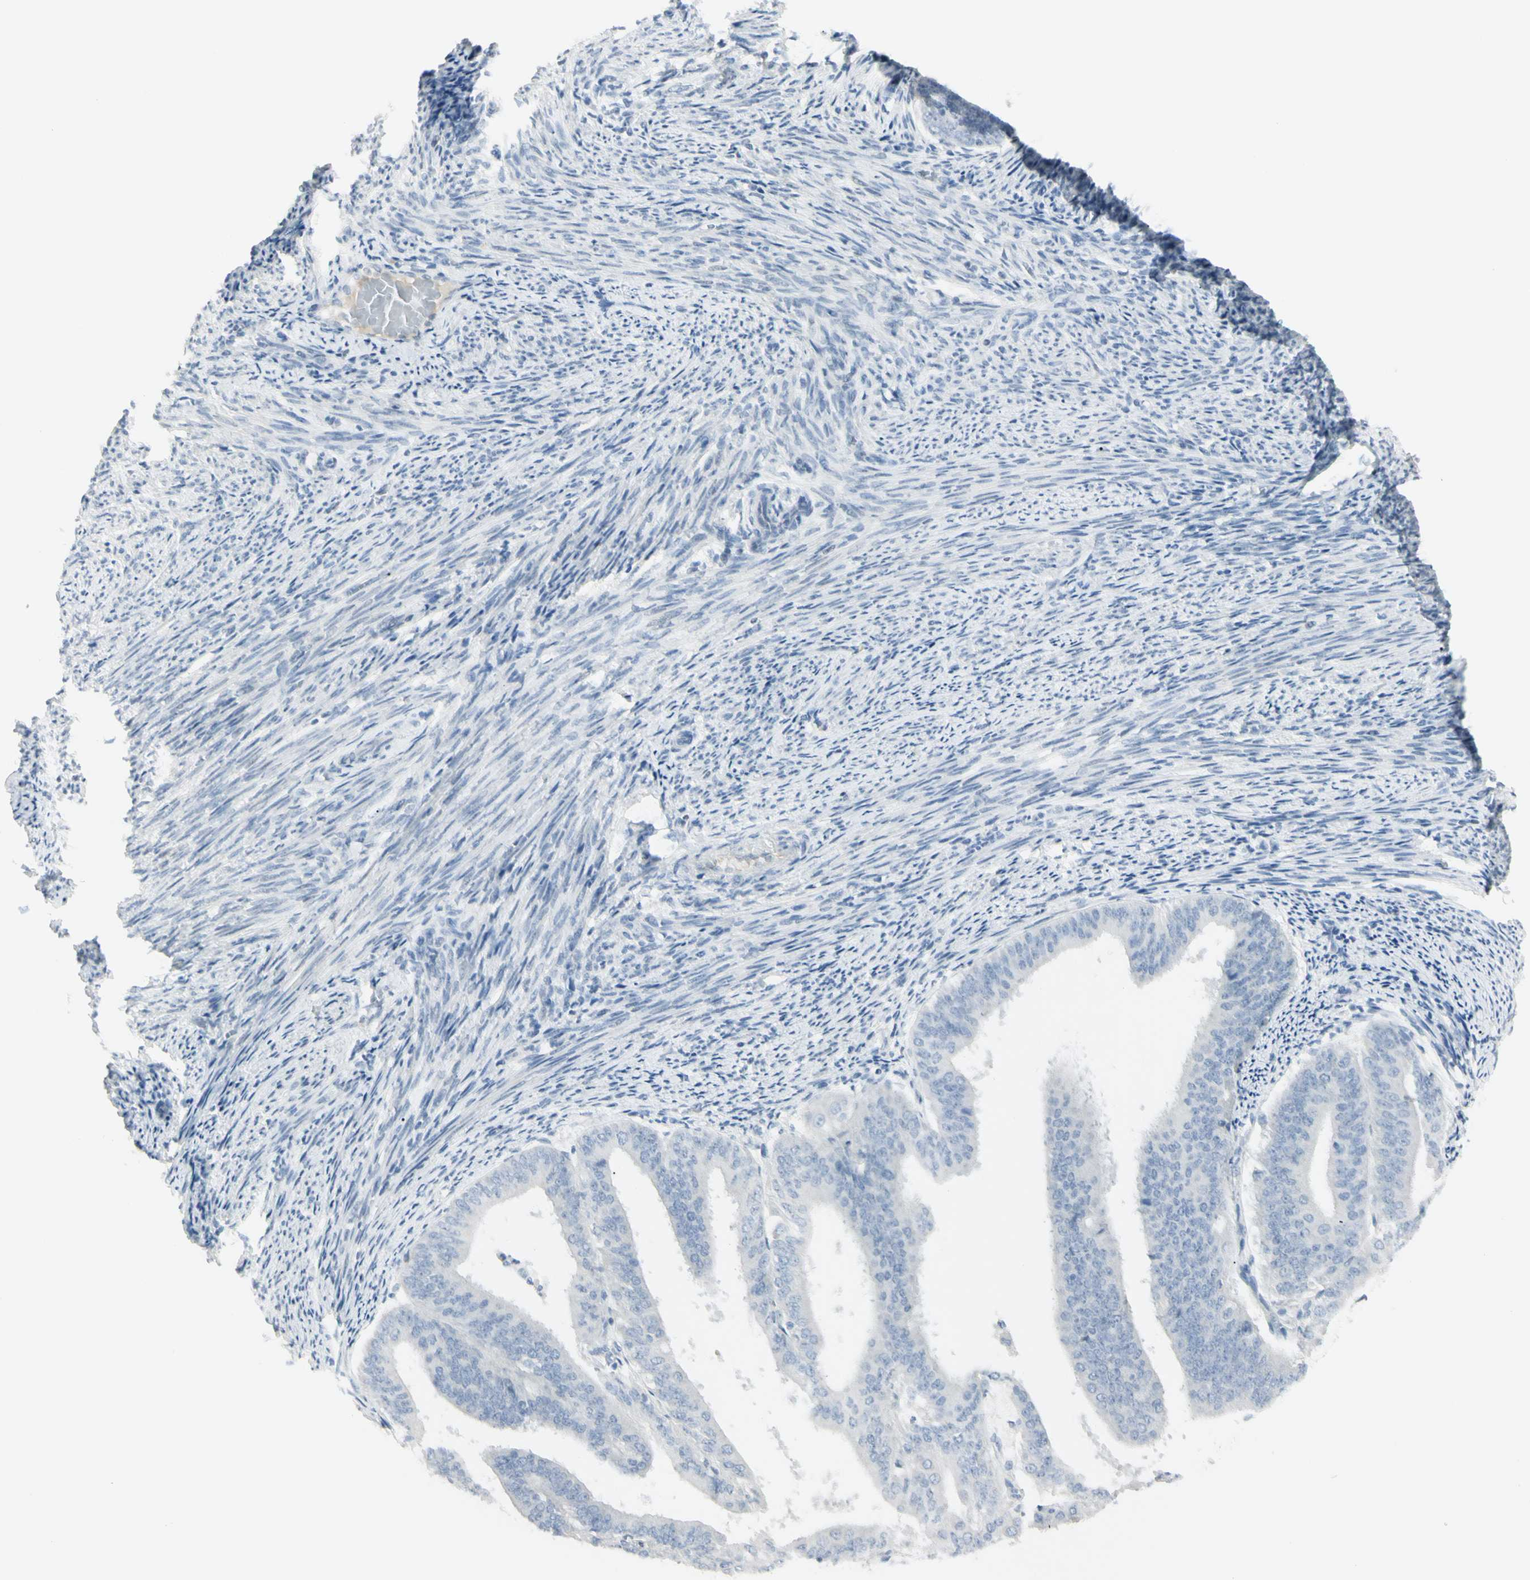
{"staining": {"intensity": "negative", "quantity": "none", "location": "none"}, "tissue": "endometrial cancer", "cell_type": "Tumor cells", "image_type": "cancer", "snomed": [{"axis": "morphology", "description": "Adenocarcinoma, NOS"}, {"axis": "topography", "description": "Endometrium"}], "caption": "Tumor cells are negative for protein expression in human endometrial cancer (adenocarcinoma).", "gene": "PIP", "patient": {"sex": "female", "age": 63}}